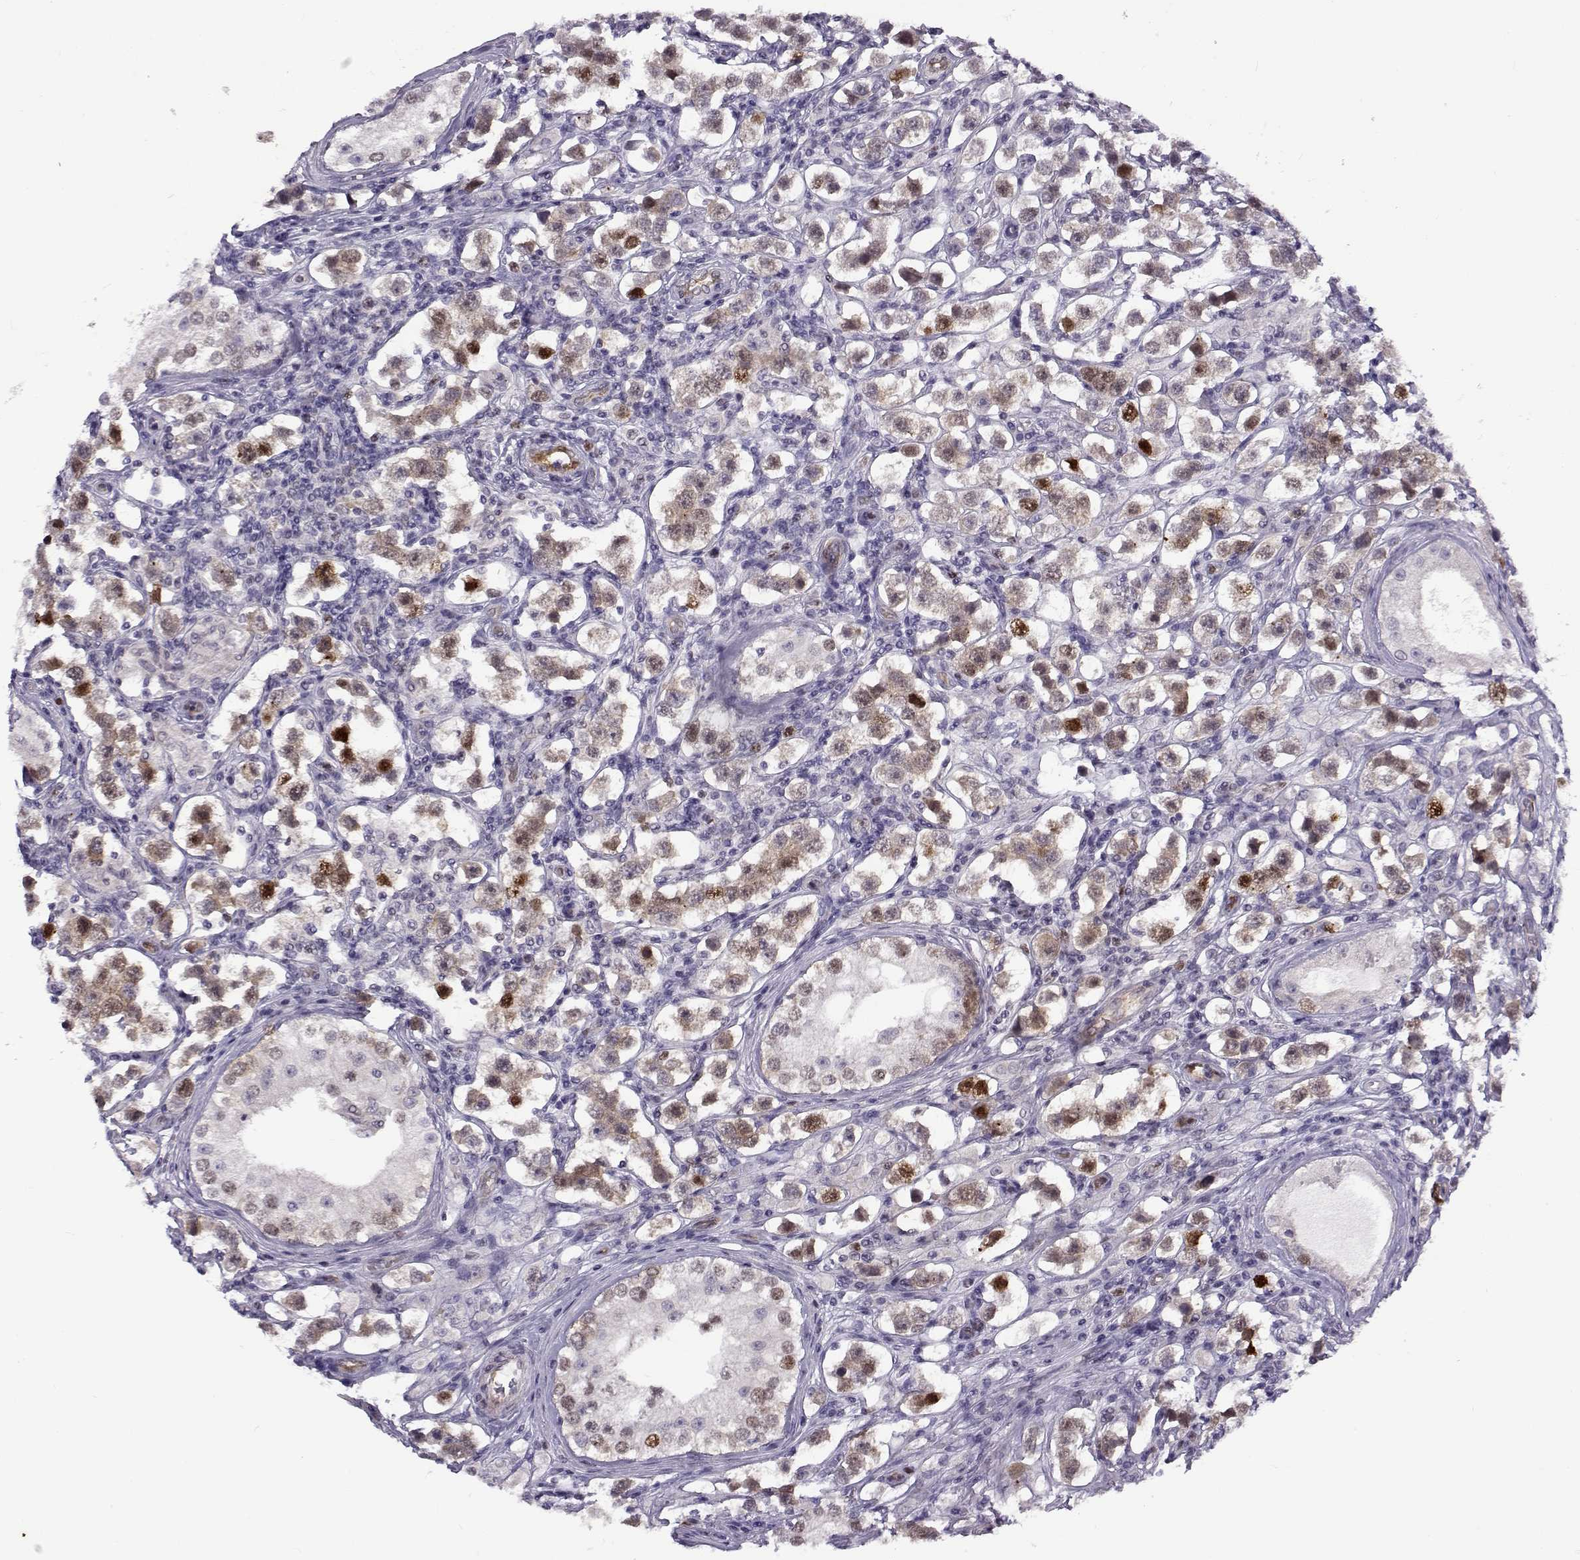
{"staining": {"intensity": "strong", "quantity": "25%-75%", "location": "cytoplasmic/membranous,nuclear"}, "tissue": "testis cancer", "cell_type": "Tumor cells", "image_type": "cancer", "snomed": [{"axis": "morphology", "description": "Seminoma, NOS"}, {"axis": "topography", "description": "Testis"}], "caption": "A brown stain highlights strong cytoplasmic/membranous and nuclear staining of a protein in human seminoma (testis) tumor cells.", "gene": "BACH1", "patient": {"sex": "male", "age": 37}}